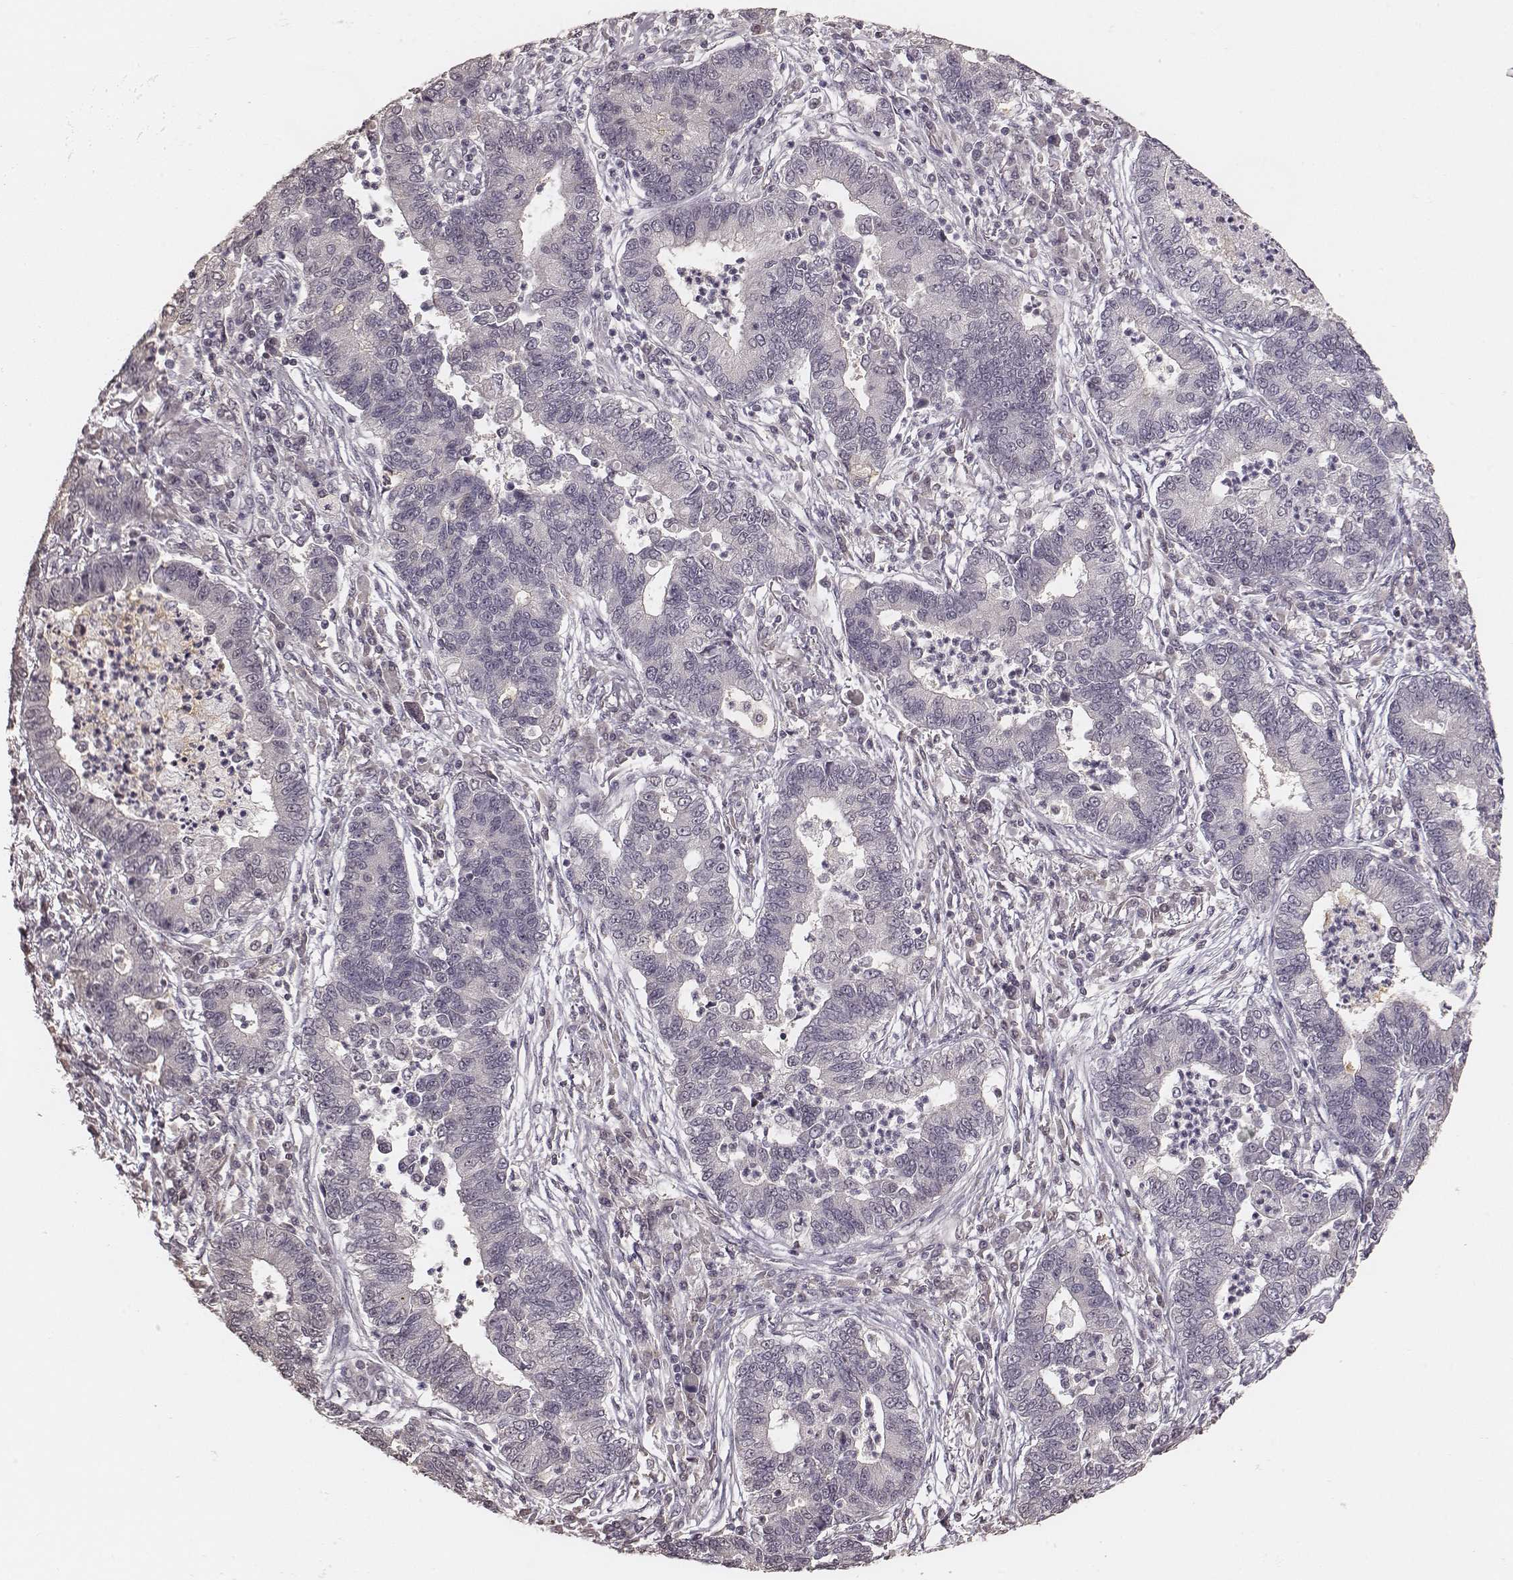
{"staining": {"intensity": "negative", "quantity": "none", "location": "none"}, "tissue": "lung cancer", "cell_type": "Tumor cells", "image_type": "cancer", "snomed": [{"axis": "morphology", "description": "Adenocarcinoma, NOS"}, {"axis": "topography", "description": "Lung"}], "caption": "High magnification brightfield microscopy of lung cancer (adenocarcinoma) stained with DAB (brown) and counterstained with hematoxylin (blue): tumor cells show no significant positivity.", "gene": "LY6K", "patient": {"sex": "female", "age": 57}}